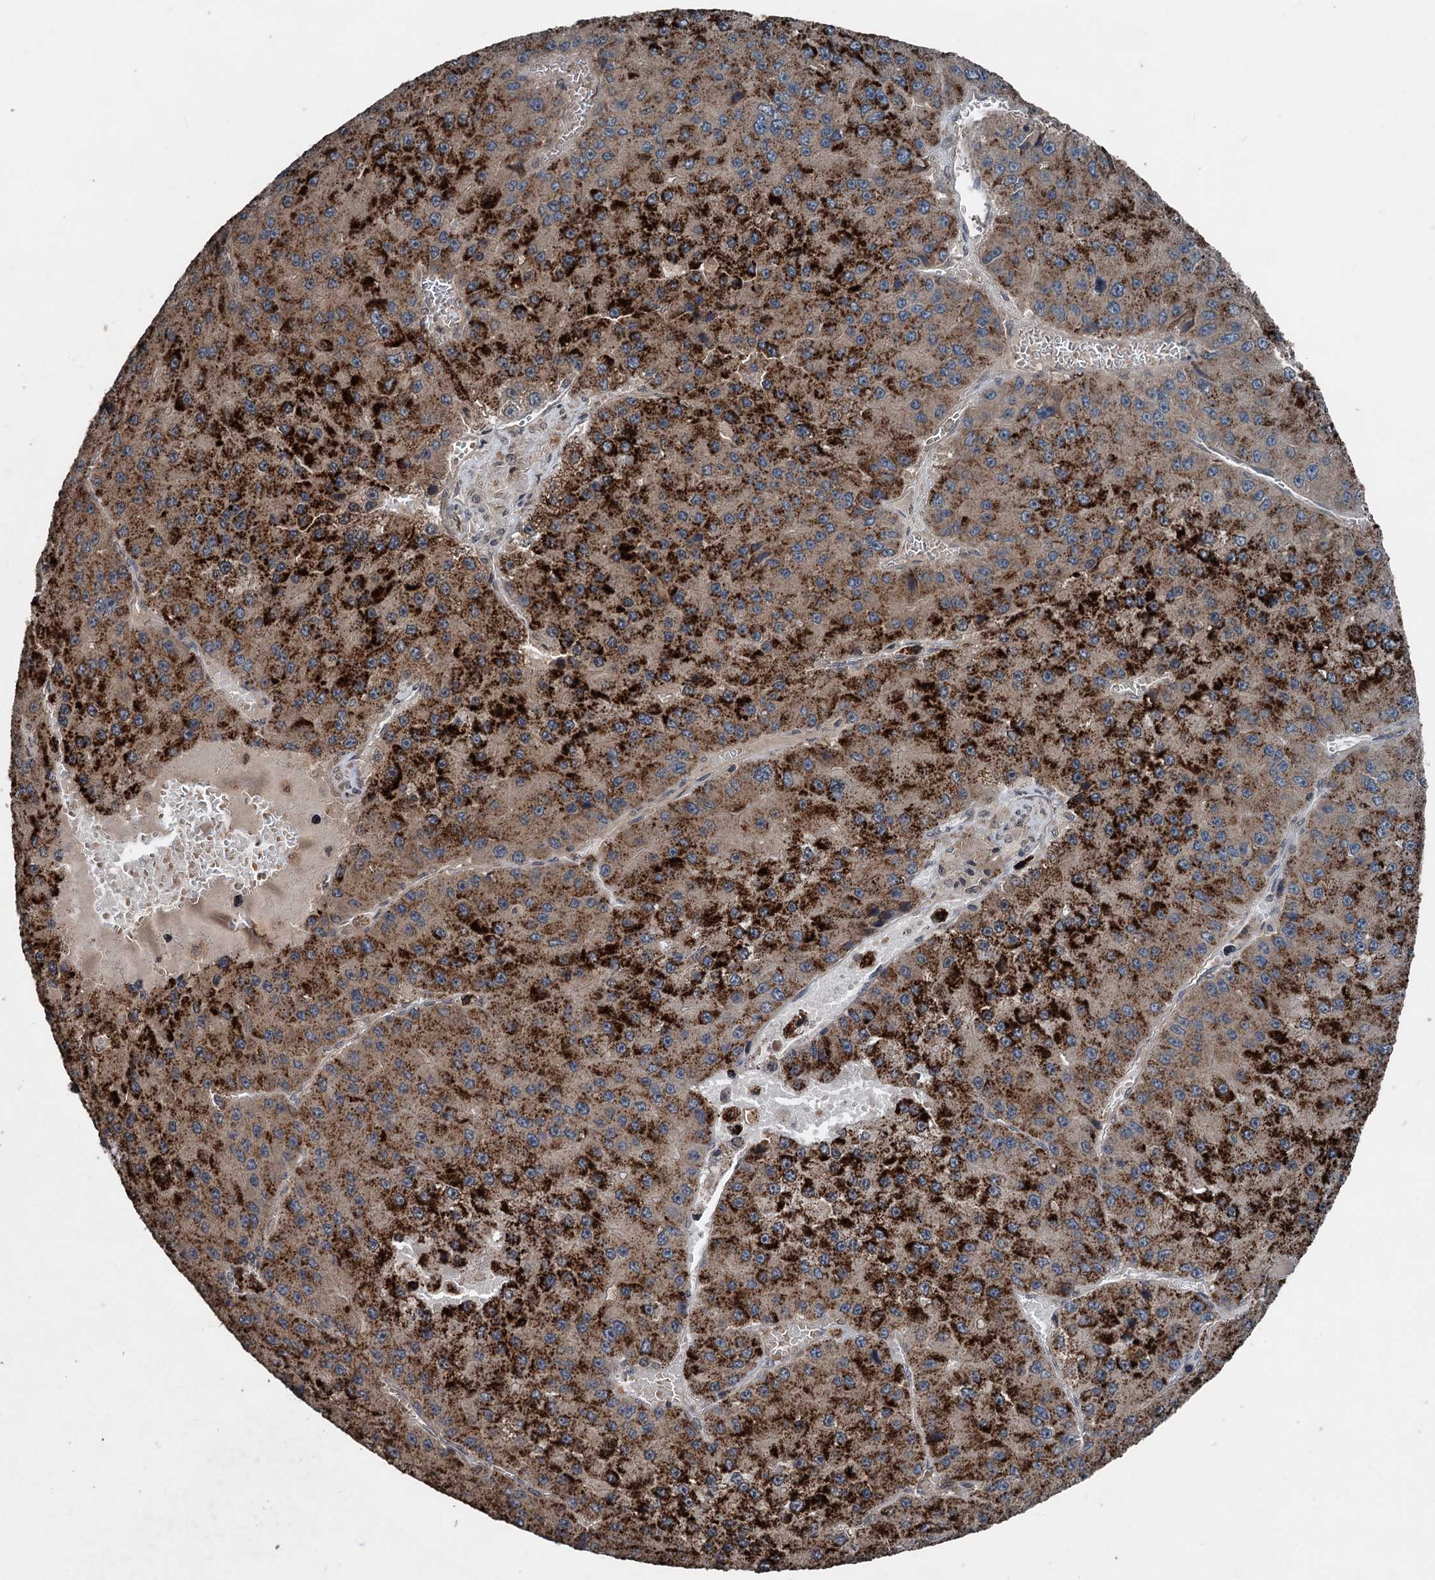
{"staining": {"intensity": "strong", "quantity": ">75%", "location": "cytoplasmic/membranous"}, "tissue": "liver cancer", "cell_type": "Tumor cells", "image_type": "cancer", "snomed": [{"axis": "morphology", "description": "Carcinoma, Hepatocellular, NOS"}, {"axis": "topography", "description": "Liver"}], "caption": "Human liver hepatocellular carcinoma stained with a protein marker reveals strong staining in tumor cells.", "gene": "N4BP2L2", "patient": {"sex": "female", "age": 73}}